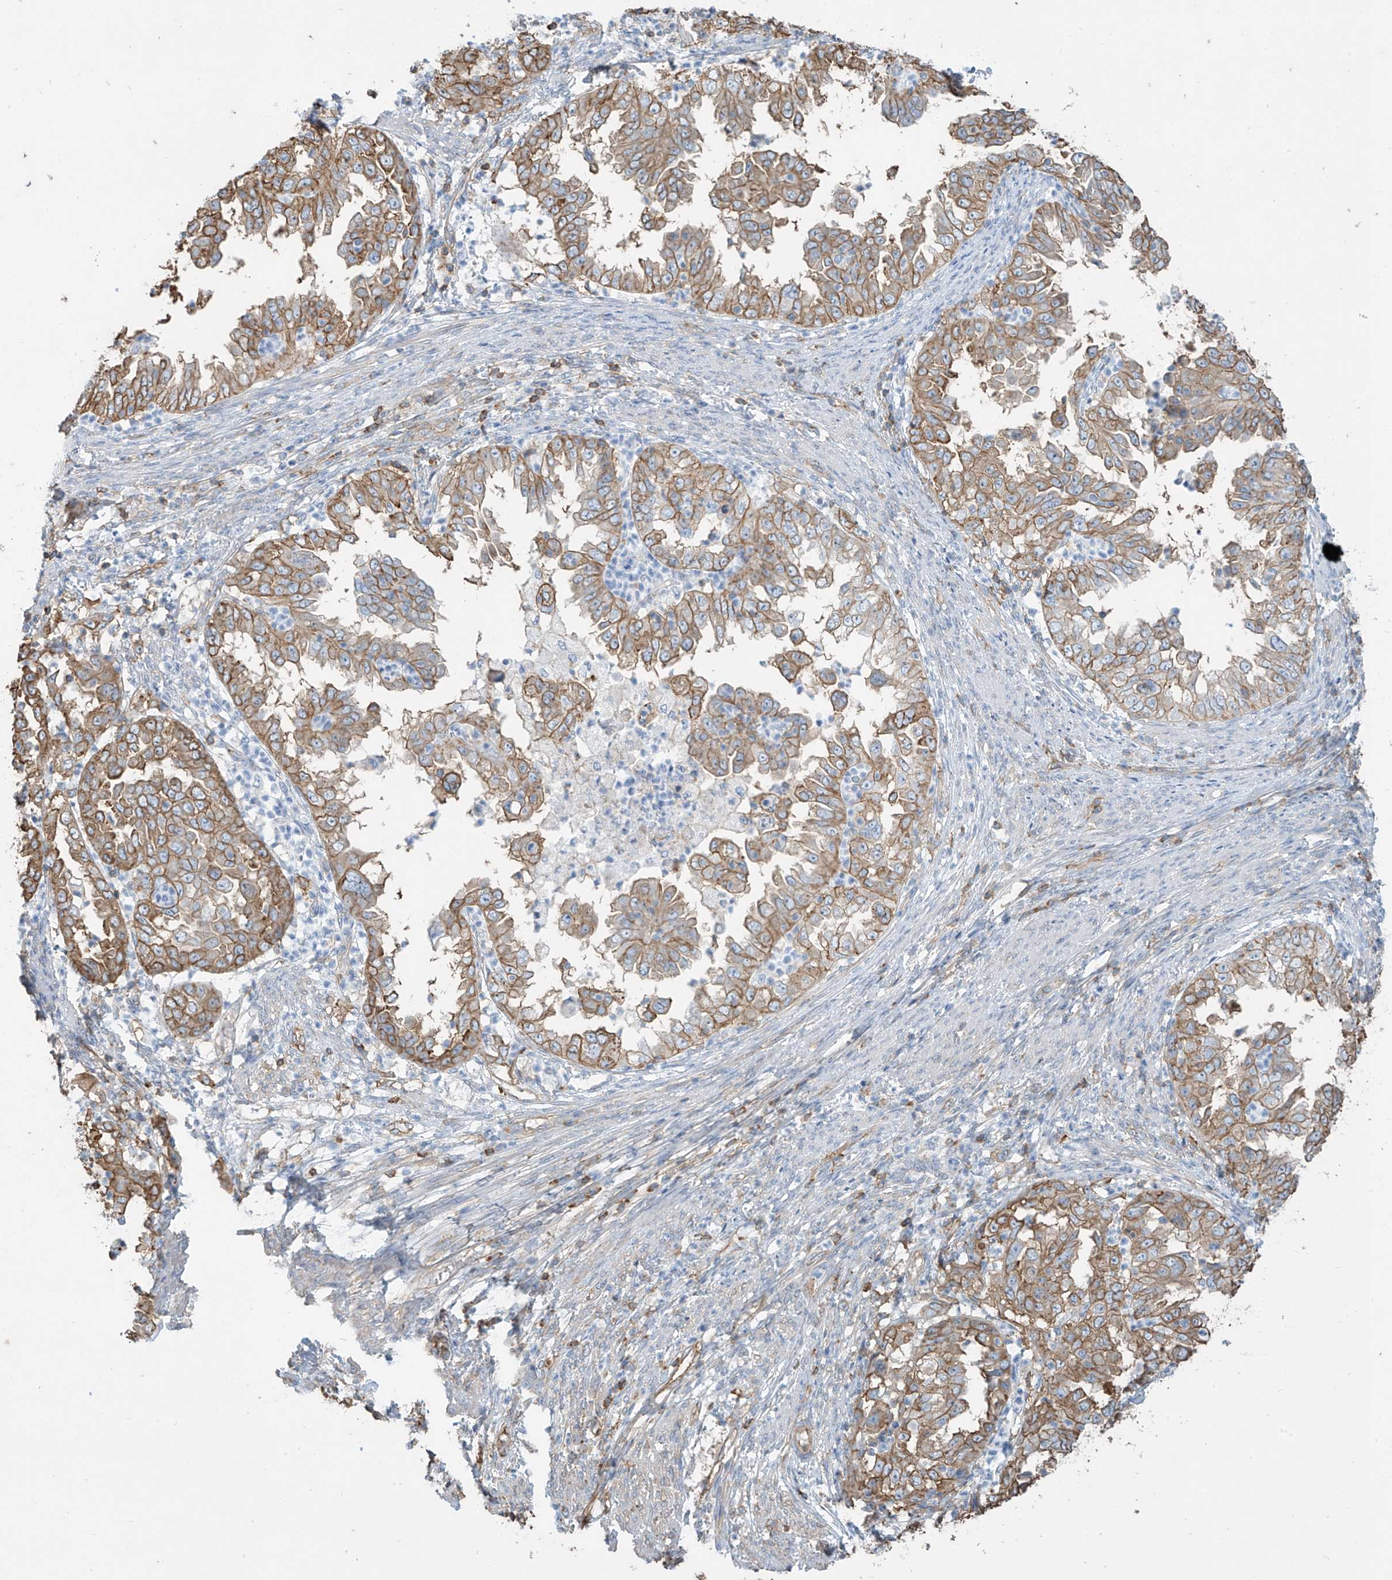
{"staining": {"intensity": "moderate", "quantity": ">75%", "location": "cytoplasmic/membranous"}, "tissue": "endometrial cancer", "cell_type": "Tumor cells", "image_type": "cancer", "snomed": [{"axis": "morphology", "description": "Adenocarcinoma, NOS"}, {"axis": "topography", "description": "Endometrium"}], "caption": "The micrograph demonstrates staining of endometrial adenocarcinoma, revealing moderate cytoplasmic/membranous protein expression (brown color) within tumor cells.", "gene": "ZNF846", "patient": {"sex": "female", "age": 85}}